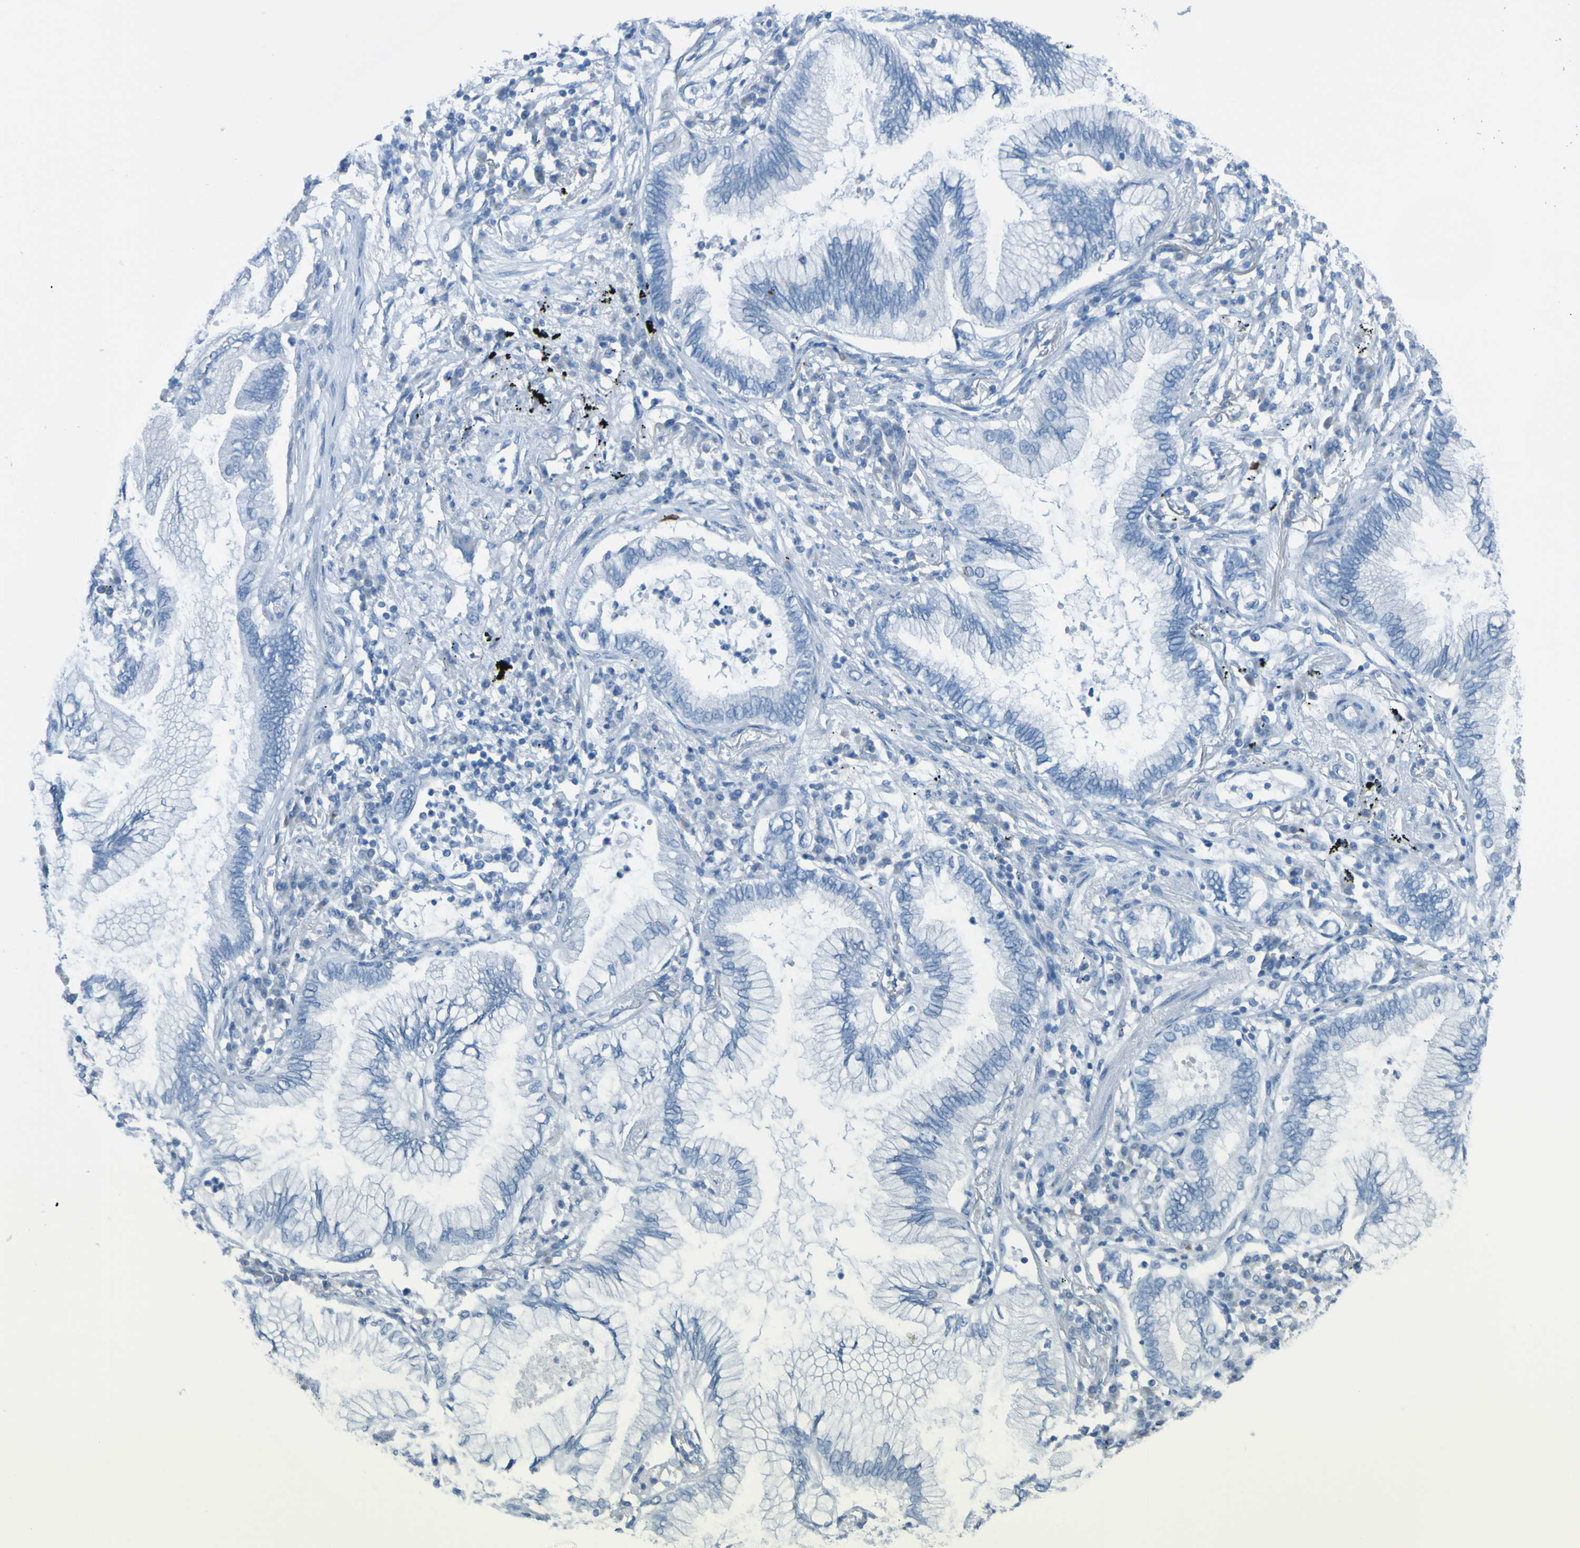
{"staining": {"intensity": "negative", "quantity": "none", "location": "none"}, "tissue": "lung cancer", "cell_type": "Tumor cells", "image_type": "cancer", "snomed": [{"axis": "morphology", "description": "Normal tissue, NOS"}, {"axis": "morphology", "description": "Adenocarcinoma, NOS"}, {"axis": "topography", "description": "Bronchus"}, {"axis": "topography", "description": "Lung"}], "caption": "This is an immunohistochemistry photomicrograph of adenocarcinoma (lung). There is no expression in tumor cells.", "gene": "ACMSD", "patient": {"sex": "female", "age": 70}}